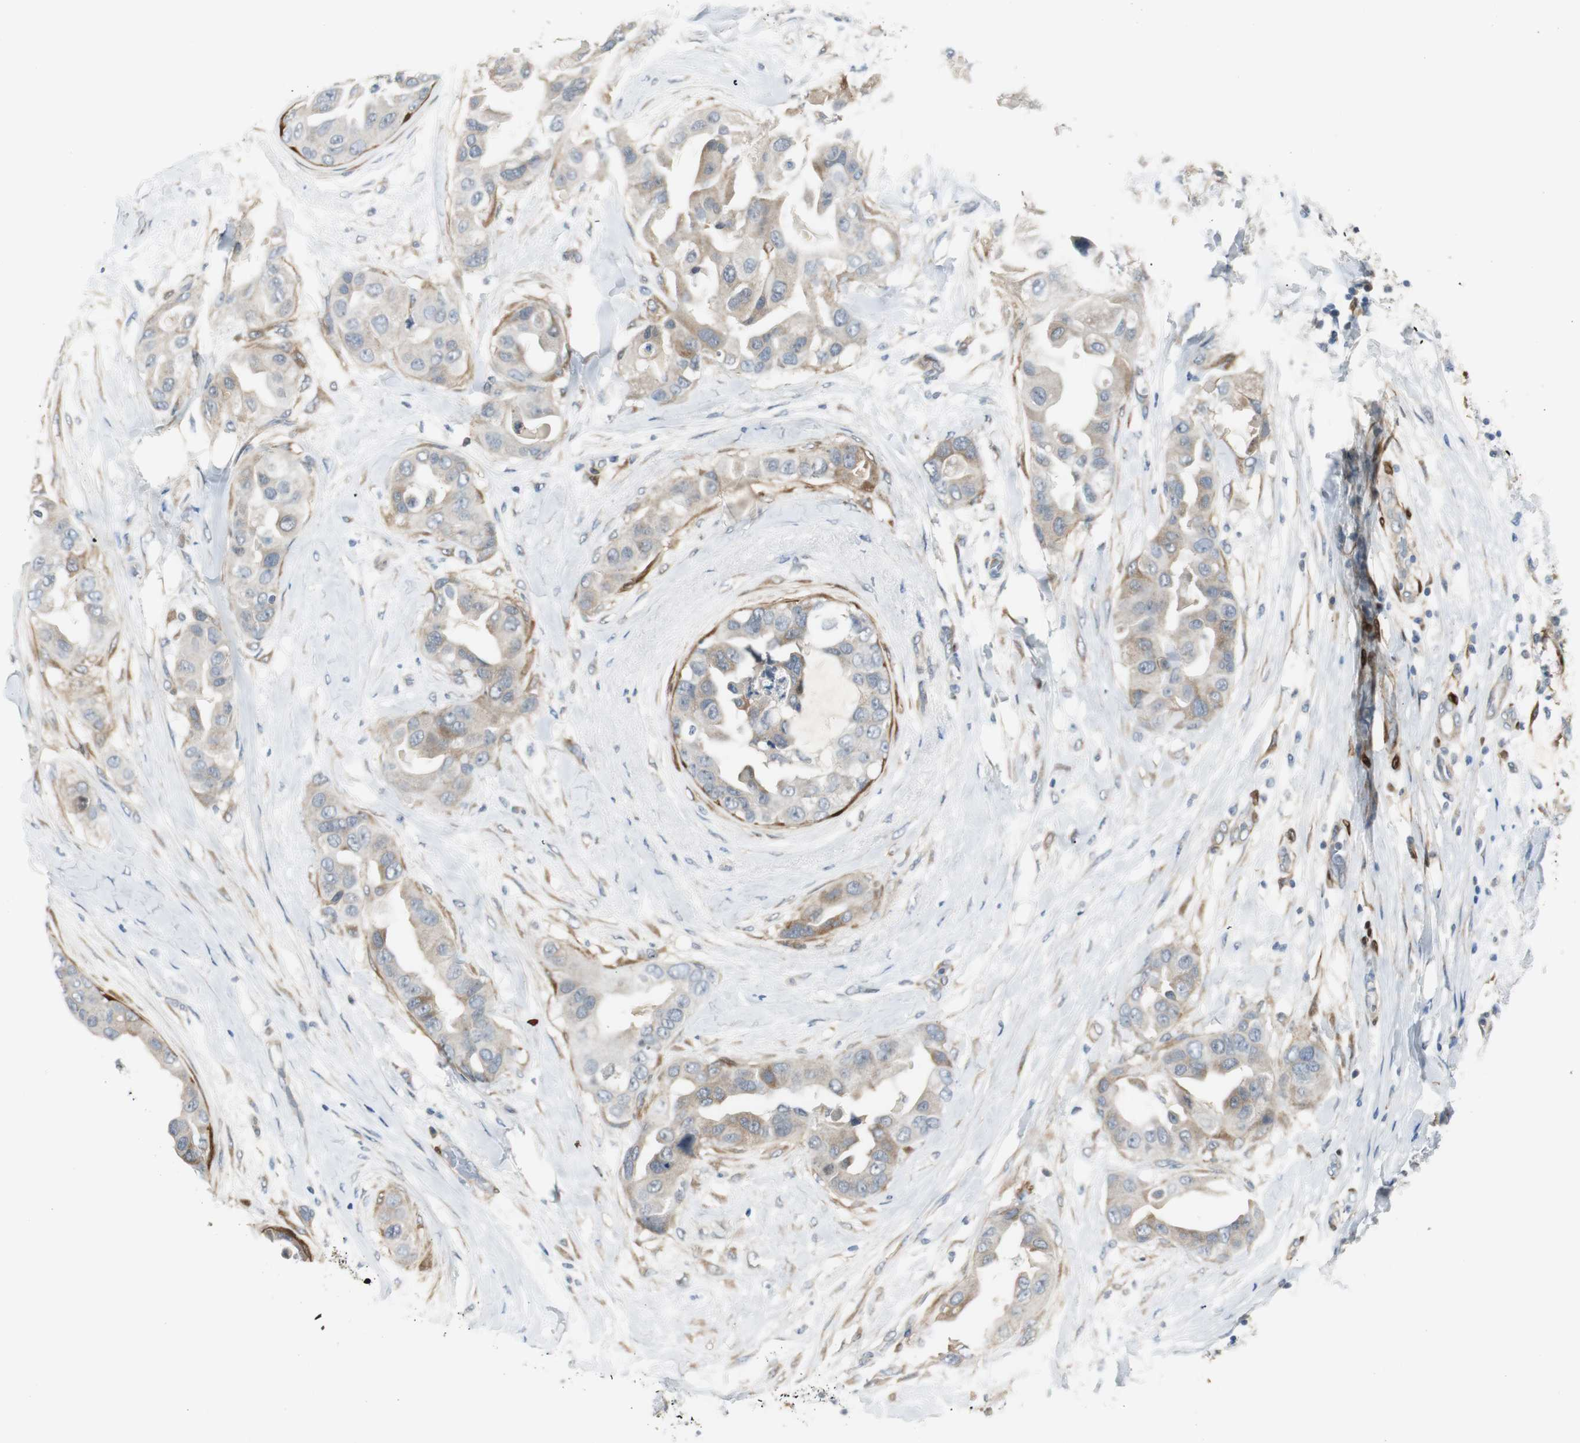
{"staining": {"intensity": "weak", "quantity": "25%-75%", "location": "cytoplasmic/membranous"}, "tissue": "breast cancer", "cell_type": "Tumor cells", "image_type": "cancer", "snomed": [{"axis": "morphology", "description": "Duct carcinoma"}, {"axis": "topography", "description": "Breast"}], "caption": "Breast cancer tissue demonstrates weak cytoplasmic/membranous positivity in about 25%-75% of tumor cells", "gene": "FHL2", "patient": {"sex": "female", "age": 40}}